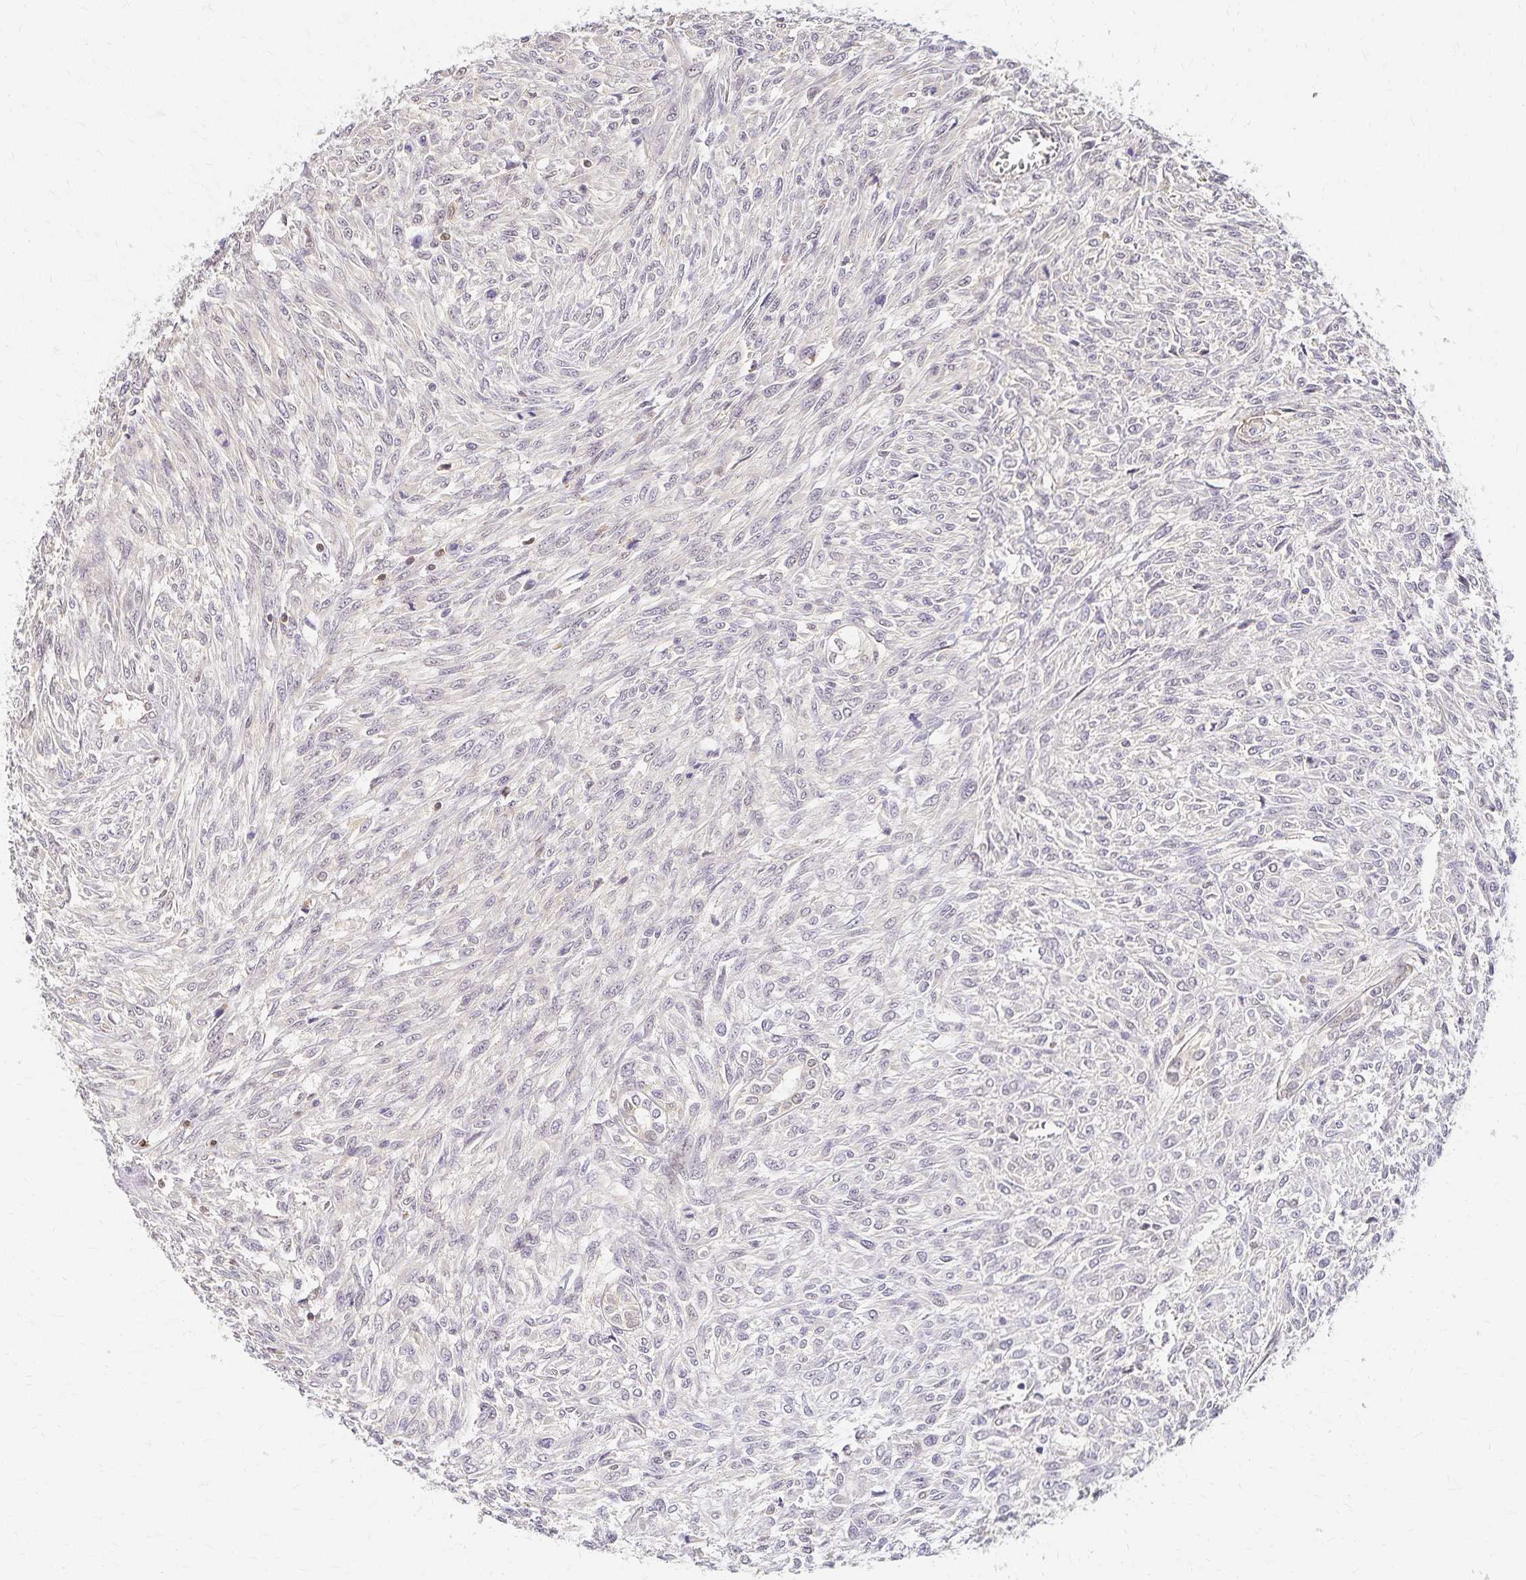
{"staining": {"intensity": "negative", "quantity": "none", "location": "none"}, "tissue": "renal cancer", "cell_type": "Tumor cells", "image_type": "cancer", "snomed": [{"axis": "morphology", "description": "Adenocarcinoma, NOS"}, {"axis": "topography", "description": "Kidney"}], "caption": "An image of adenocarcinoma (renal) stained for a protein displays no brown staining in tumor cells.", "gene": "AZGP1", "patient": {"sex": "male", "age": 58}}